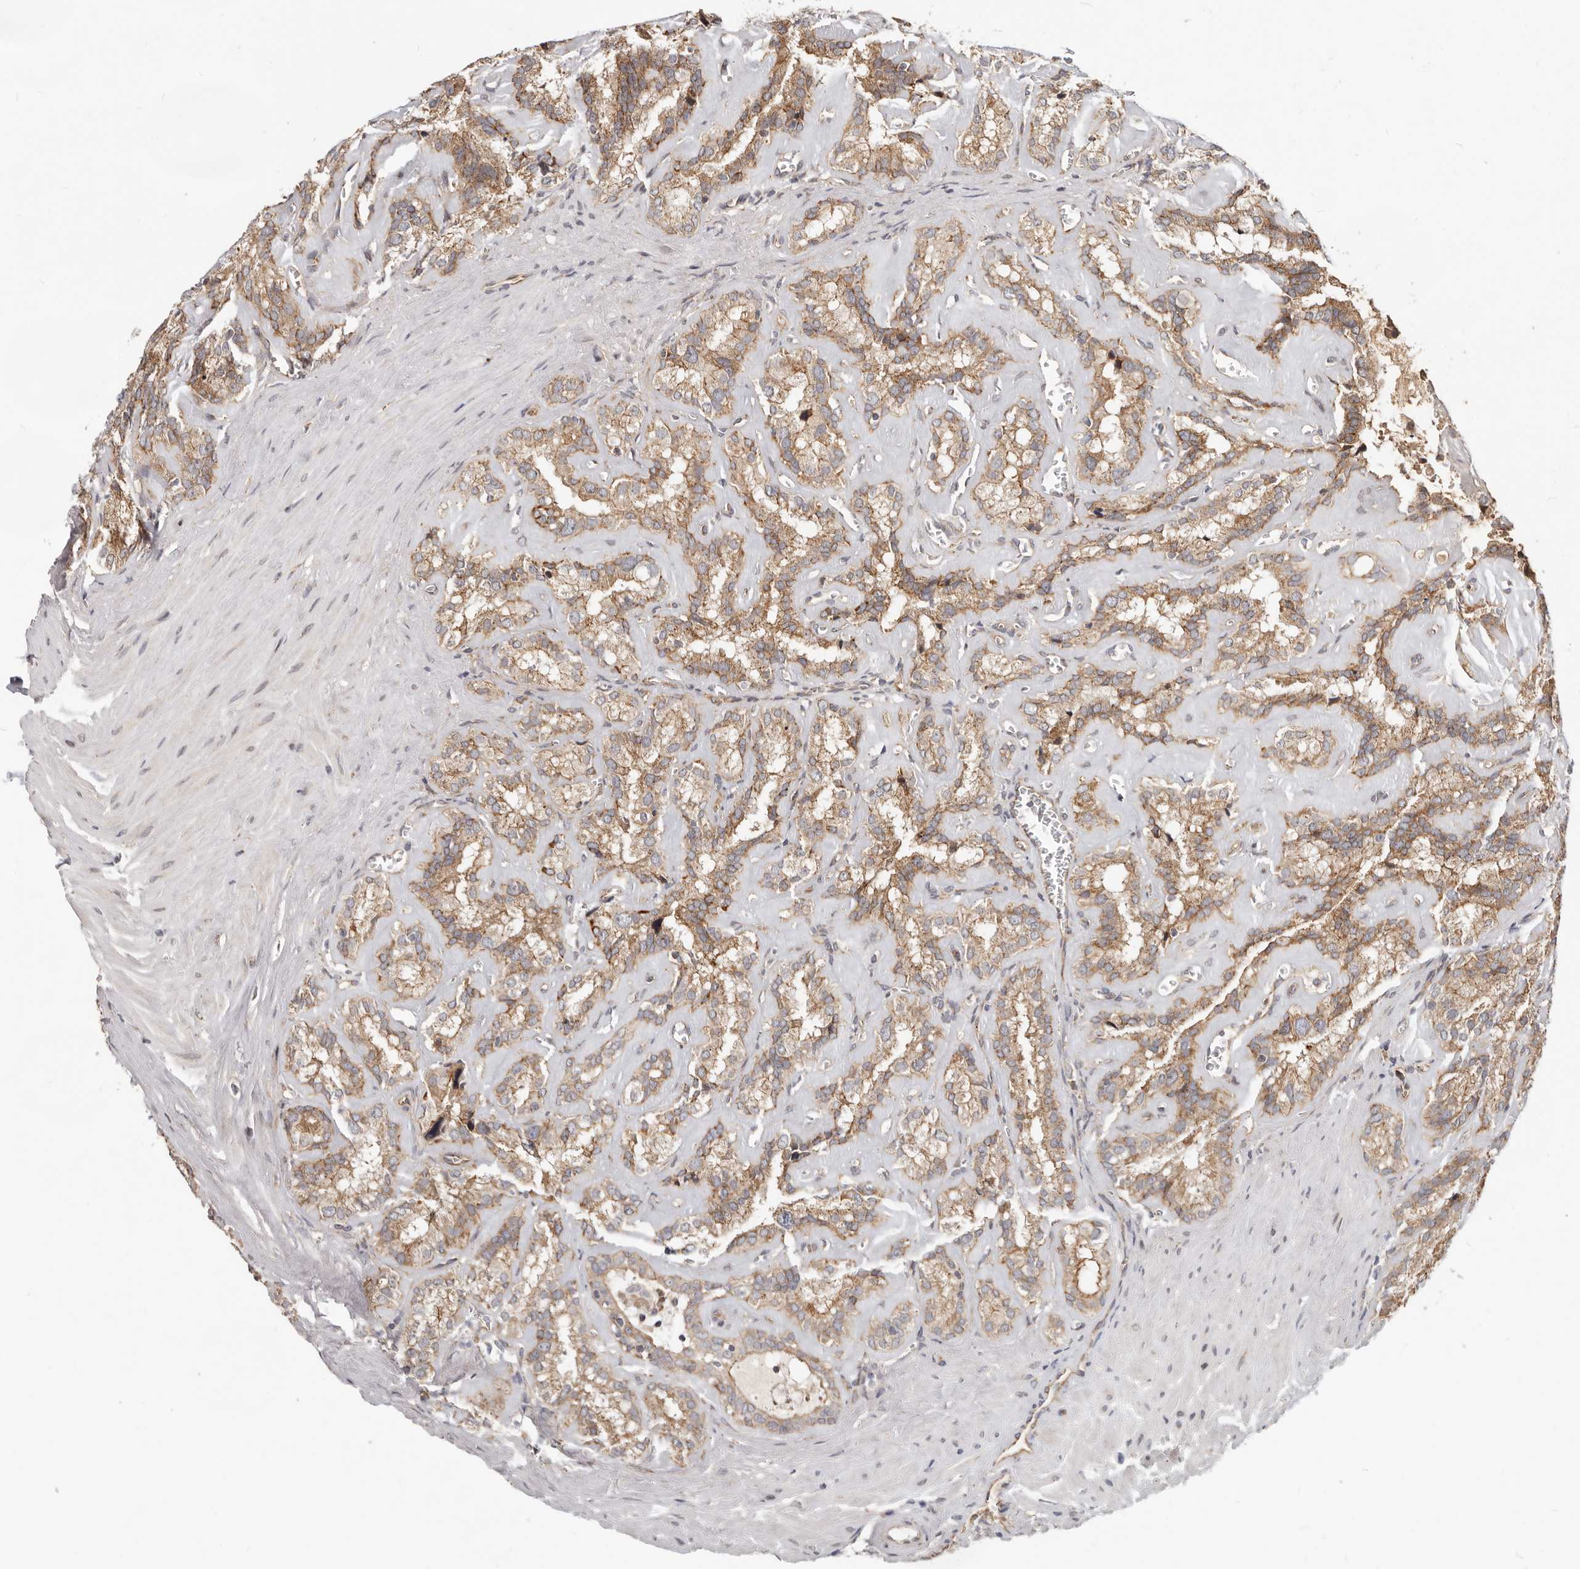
{"staining": {"intensity": "moderate", "quantity": ">75%", "location": "cytoplasmic/membranous"}, "tissue": "seminal vesicle", "cell_type": "Glandular cells", "image_type": "normal", "snomed": [{"axis": "morphology", "description": "Normal tissue, NOS"}, {"axis": "topography", "description": "Prostate"}, {"axis": "topography", "description": "Seminal veicle"}], "caption": "Seminal vesicle stained for a protein exhibits moderate cytoplasmic/membranous positivity in glandular cells. The protein is stained brown, and the nuclei are stained in blue (DAB (3,3'-diaminobenzidine) IHC with brightfield microscopy, high magnification).", "gene": "USP49", "patient": {"sex": "male", "age": 59}}